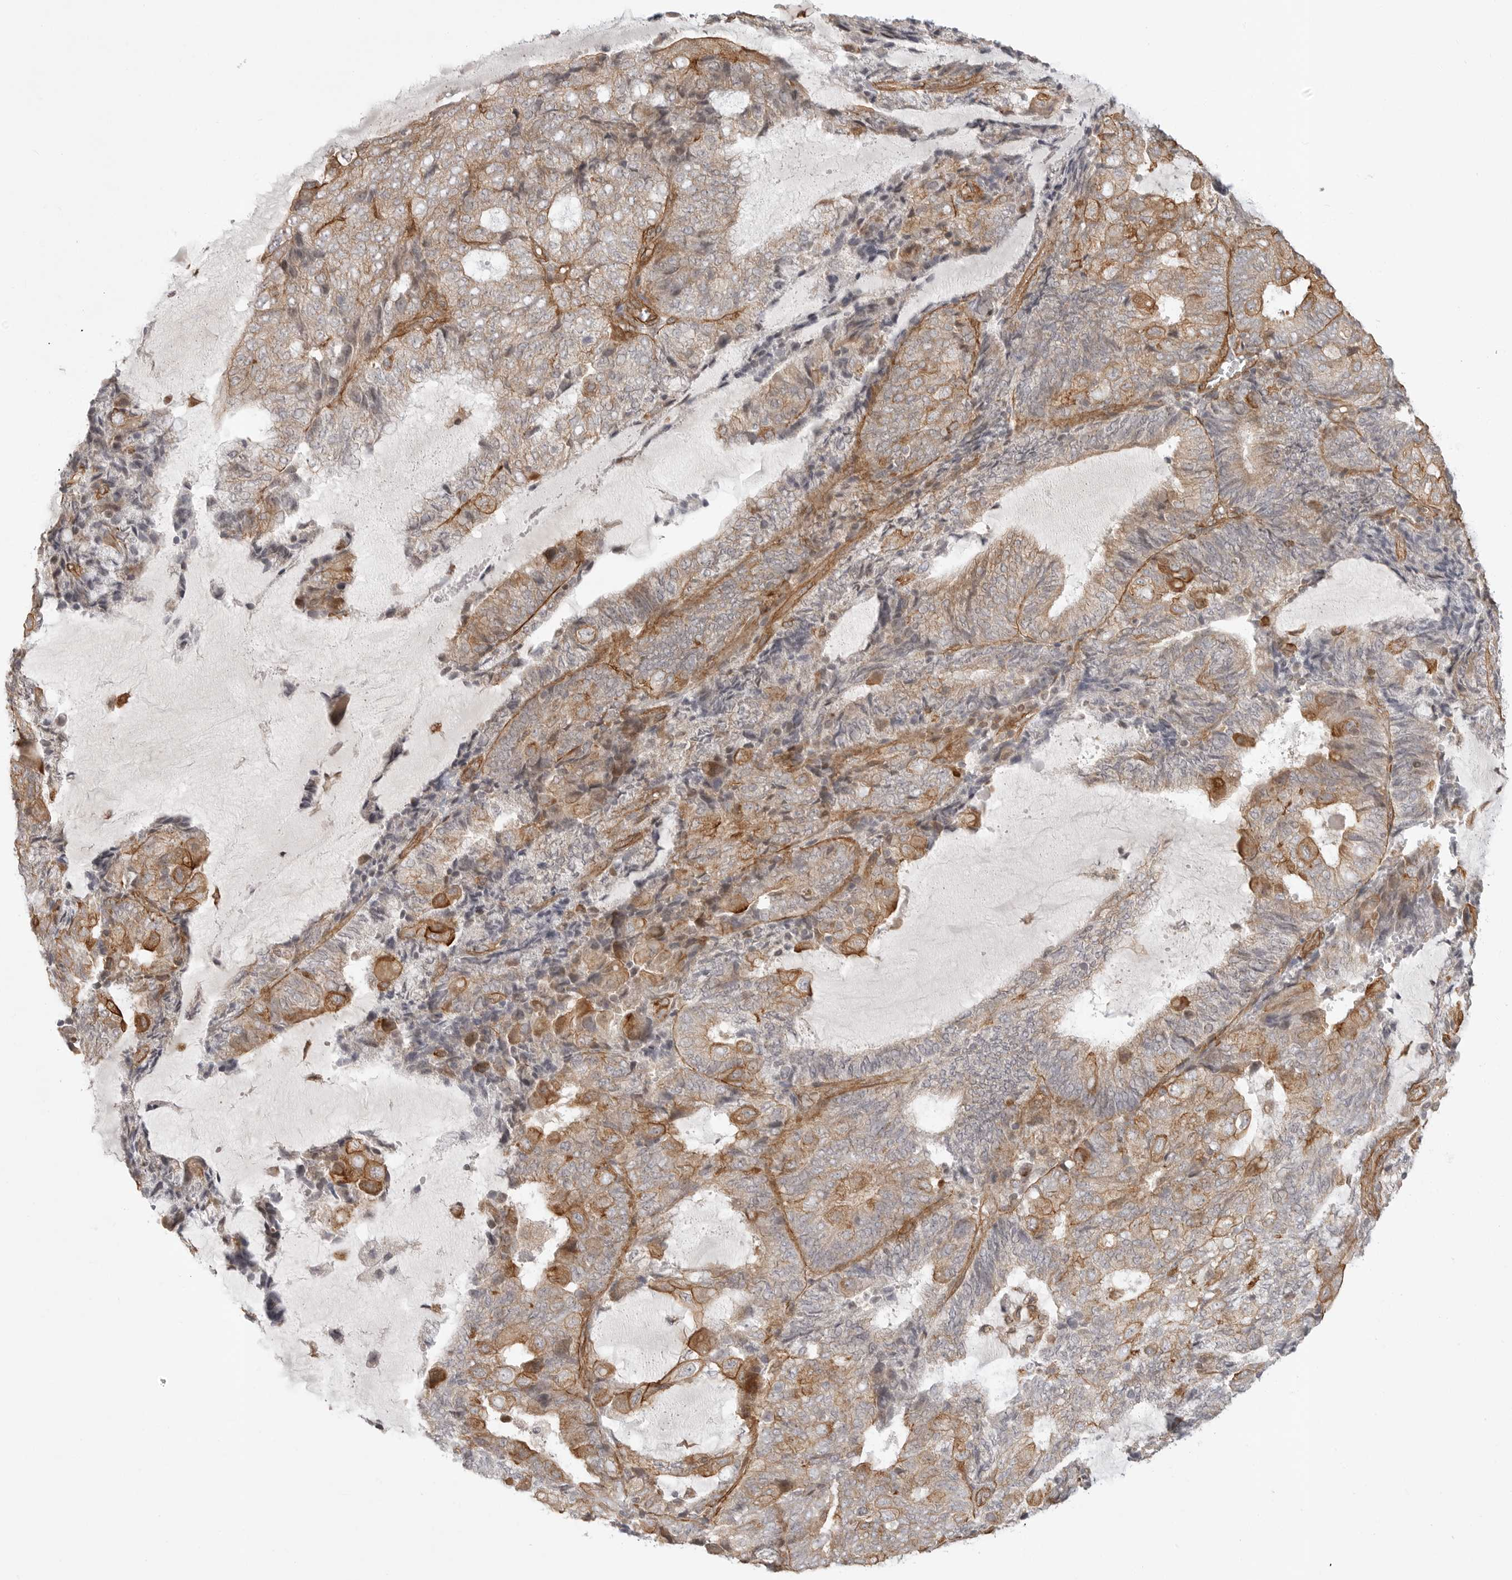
{"staining": {"intensity": "moderate", "quantity": "<25%", "location": "cytoplasmic/membranous"}, "tissue": "endometrial cancer", "cell_type": "Tumor cells", "image_type": "cancer", "snomed": [{"axis": "morphology", "description": "Adenocarcinoma, NOS"}, {"axis": "topography", "description": "Endometrium"}], "caption": "Endometrial cancer (adenocarcinoma) was stained to show a protein in brown. There is low levels of moderate cytoplasmic/membranous staining in approximately <25% of tumor cells.", "gene": "ATOH7", "patient": {"sex": "female", "age": 81}}